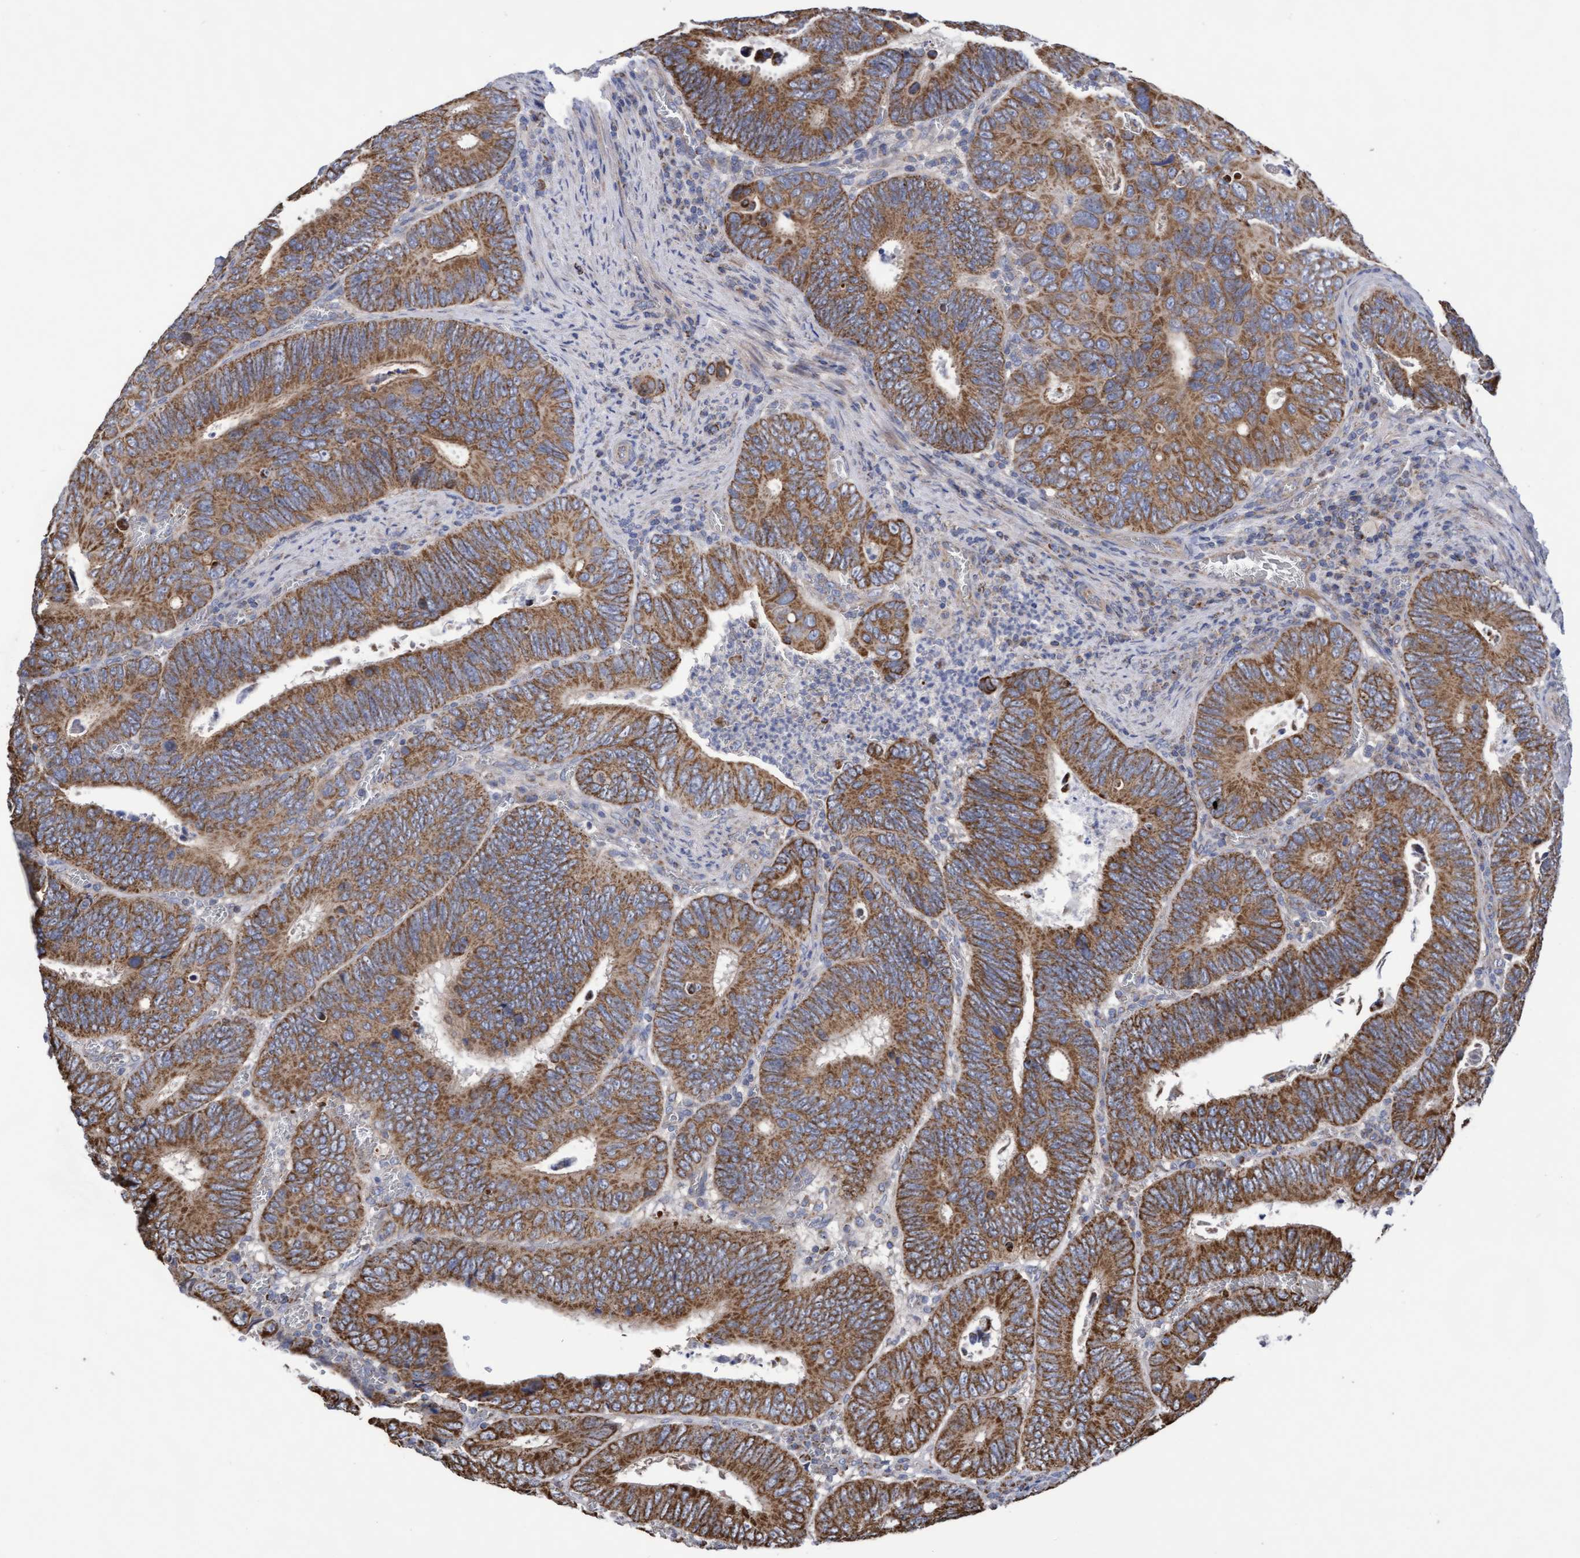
{"staining": {"intensity": "moderate", "quantity": ">75%", "location": "cytoplasmic/membranous"}, "tissue": "colorectal cancer", "cell_type": "Tumor cells", "image_type": "cancer", "snomed": [{"axis": "morphology", "description": "Inflammation, NOS"}, {"axis": "morphology", "description": "Adenocarcinoma, NOS"}, {"axis": "topography", "description": "Colon"}], "caption": "Colorectal cancer (adenocarcinoma) stained with immunohistochemistry reveals moderate cytoplasmic/membranous expression in about >75% of tumor cells. The protein is shown in brown color, while the nuclei are stained blue.", "gene": "COBL", "patient": {"sex": "male", "age": 72}}